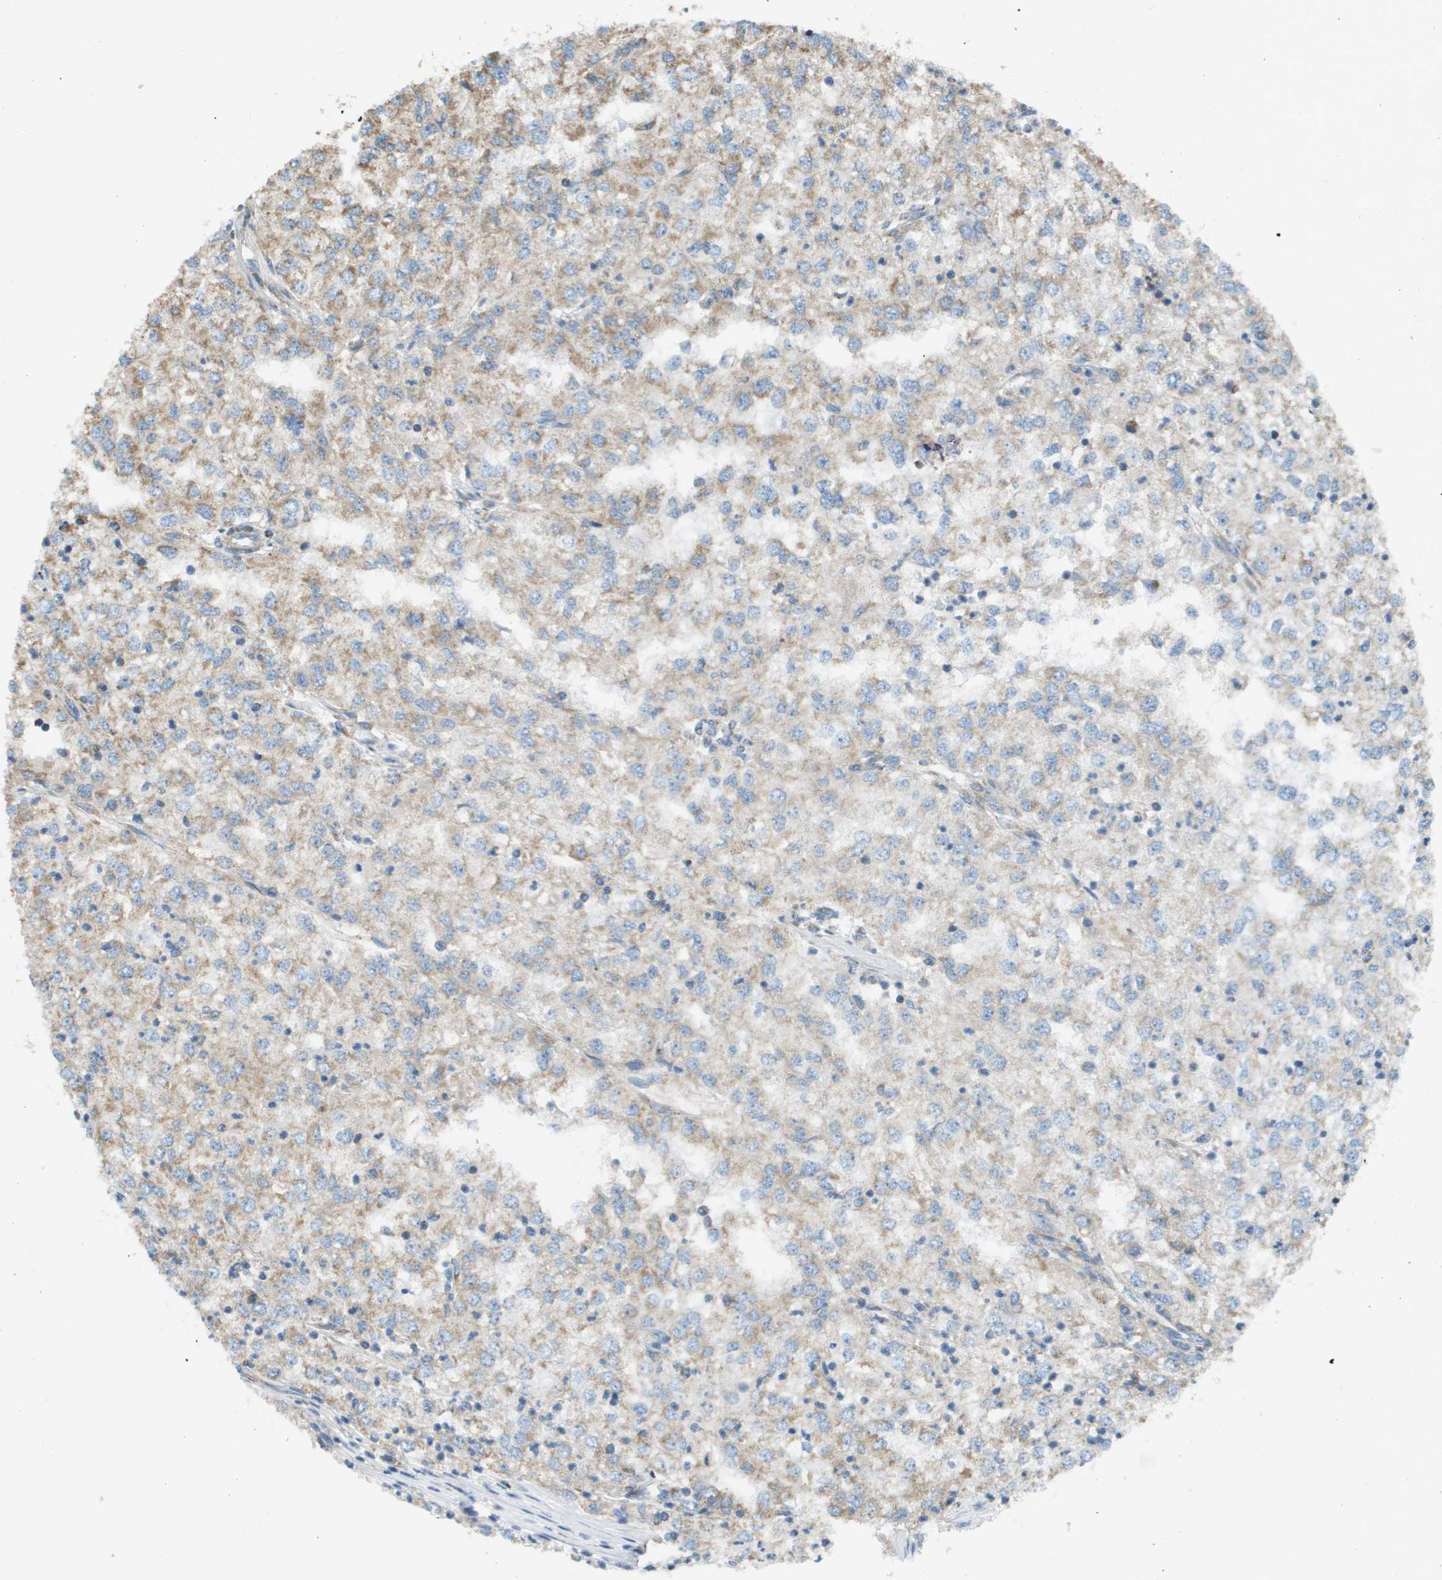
{"staining": {"intensity": "weak", "quantity": ">75%", "location": "cytoplasmic/membranous"}, "tissue": "renal cancer", "cell_type": "Tumor cells", "image_type": "cancer", "snomed": [{"axis": "morphology", "description": "Adenocarcinoma, NOS"}, {"axis": "topography", "description": "Kidney"}], "caption": "Renal cancer (adenocarcinoma) stained for a protein (brown) exhibits weak cytoplasmic/membranous positive staining in about >75% of tumor cells.", "gene": "TAOK3", "patient": {"sex": "female", "age": 54}}